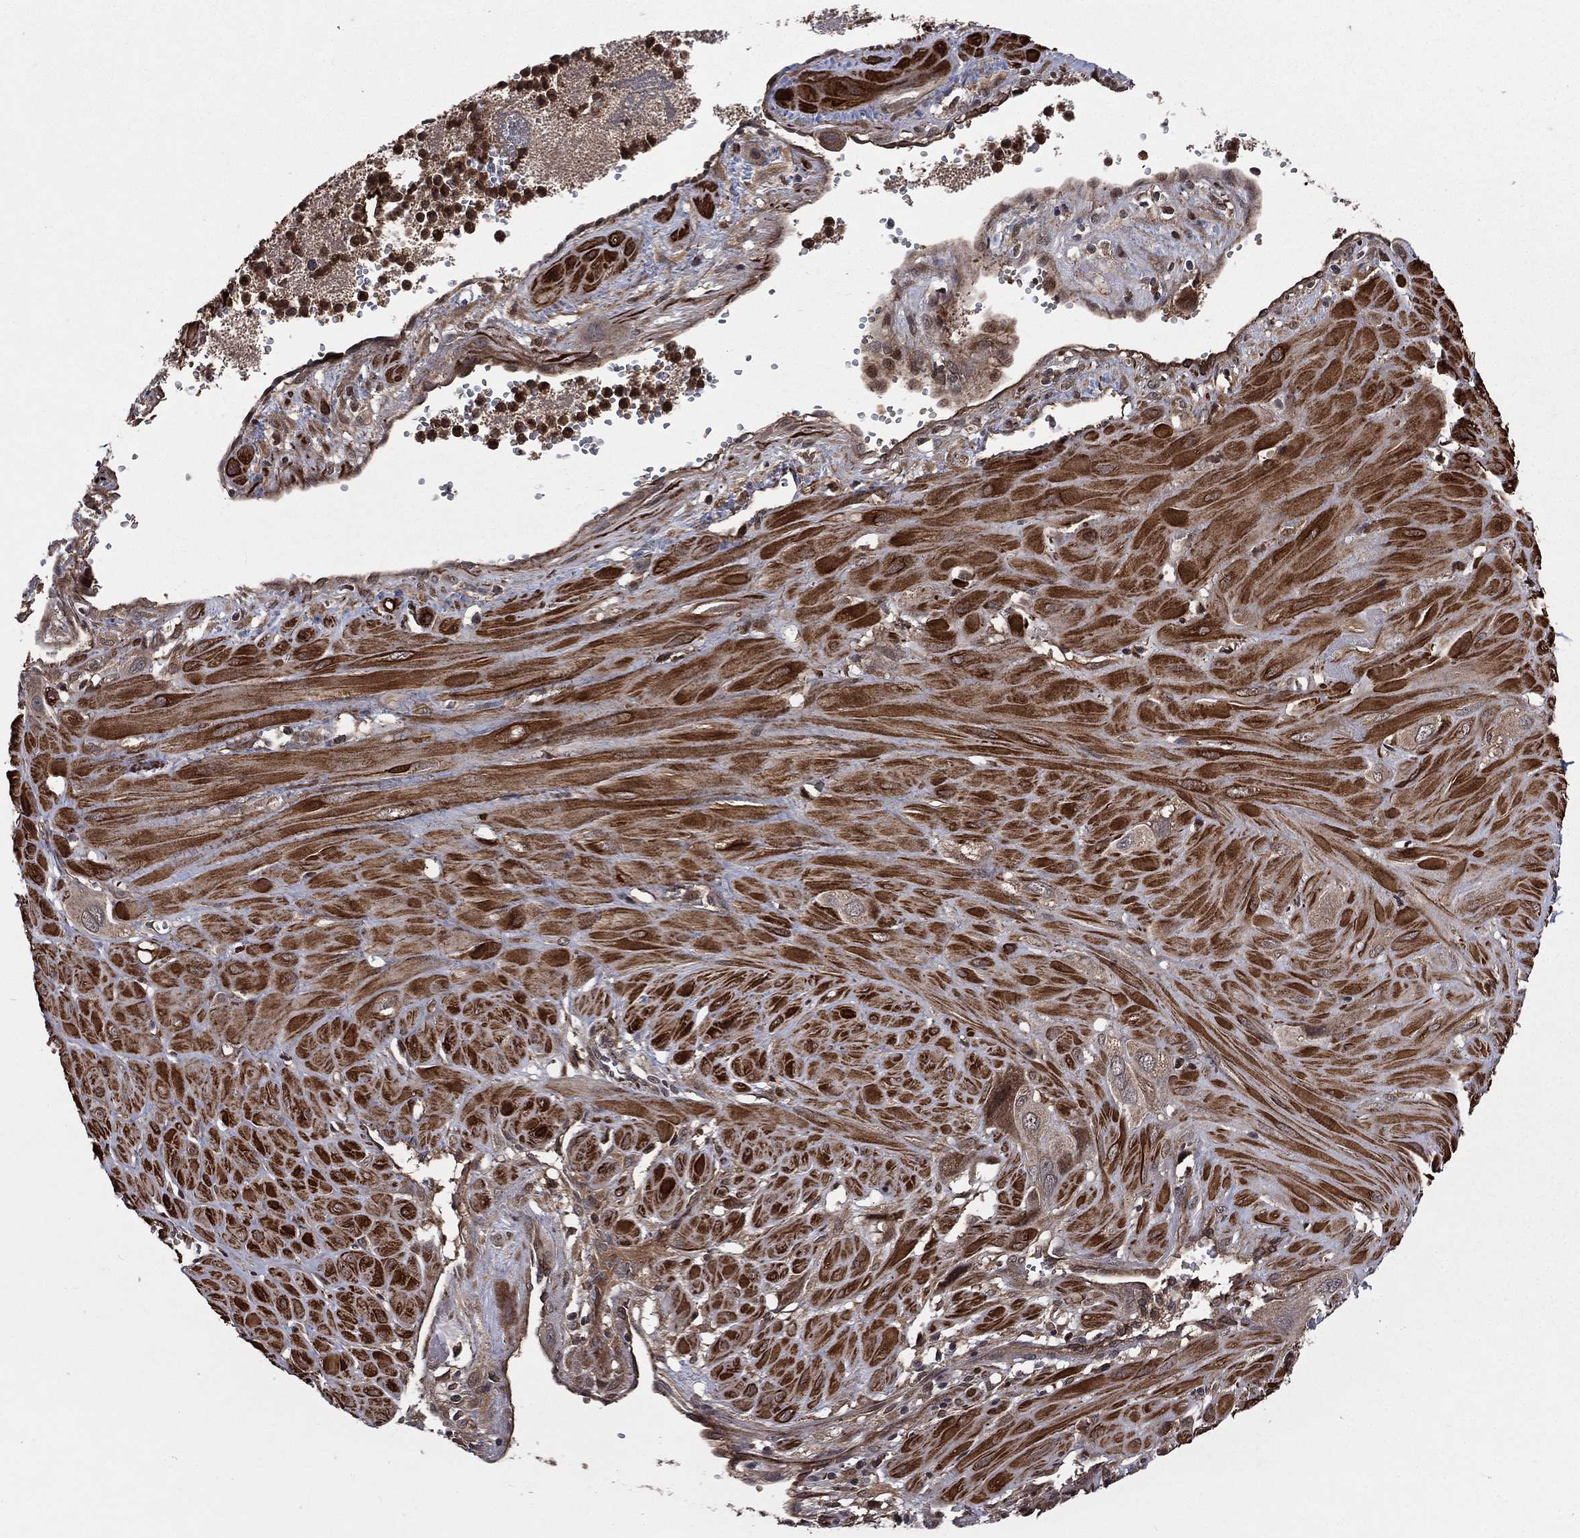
{"staining": {"intensity": "weak", "quantity": "<25%", "location": "cytoplasmic/membranous"}, "tissue": "cervical cancer", "cell_type": "Tumor cells", "image_type": "cancer", "snomed": [{"axis": "morphology", "description": "Squamous cell carcinoma, NOS"}, {"axis": "topography", "description": "Cervix"}], "caption": "Photomicrograph shows no protein staining in tumor cells of cervical cancer tissue.", "gene": "LENG8", "patient": {"sex": "female", "age": 34}}